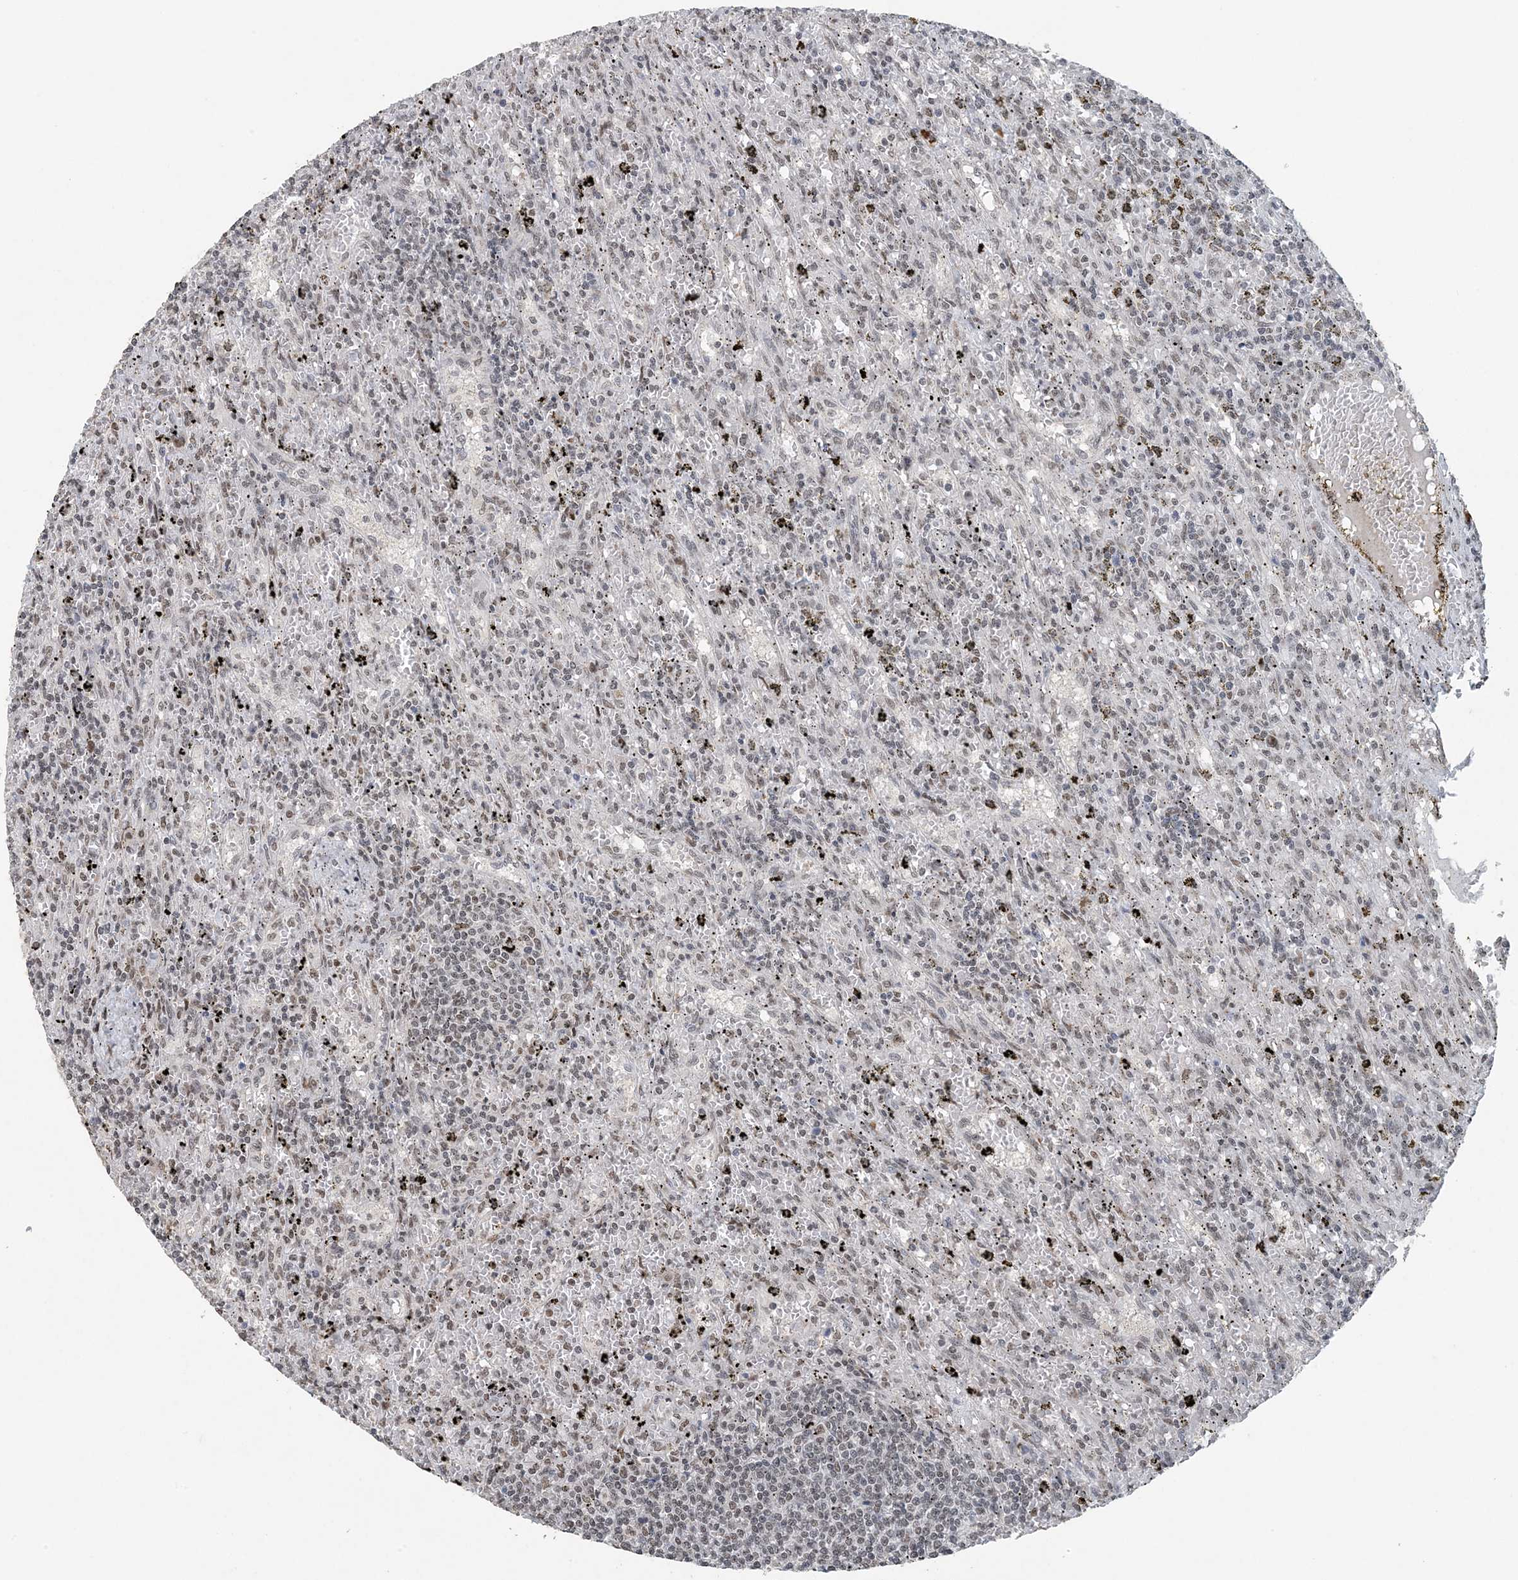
{"staining": {"intensity": "weak", "quantity": "<25%", "location": "nuclear"}, "tissue": "lymphoma", "cell_type": "Tumor cells", "image_type": "cancer", "snomed": [{"axis": "morphology", "description": "Malignant lymphoma, non-Hodgkin's type, Low grade"}, {"axis": "topography", "description": "Spleen"}], "caption": "Tumor cells show no significant expression in lymphoma. The staining is performed using DAB (3,3'-diaminobenzidine) brown chromogen with nuclei counter-stained in using hematoxylin.", "gene": "MBD2", "patient": {"sex": "male", "age": 76}}